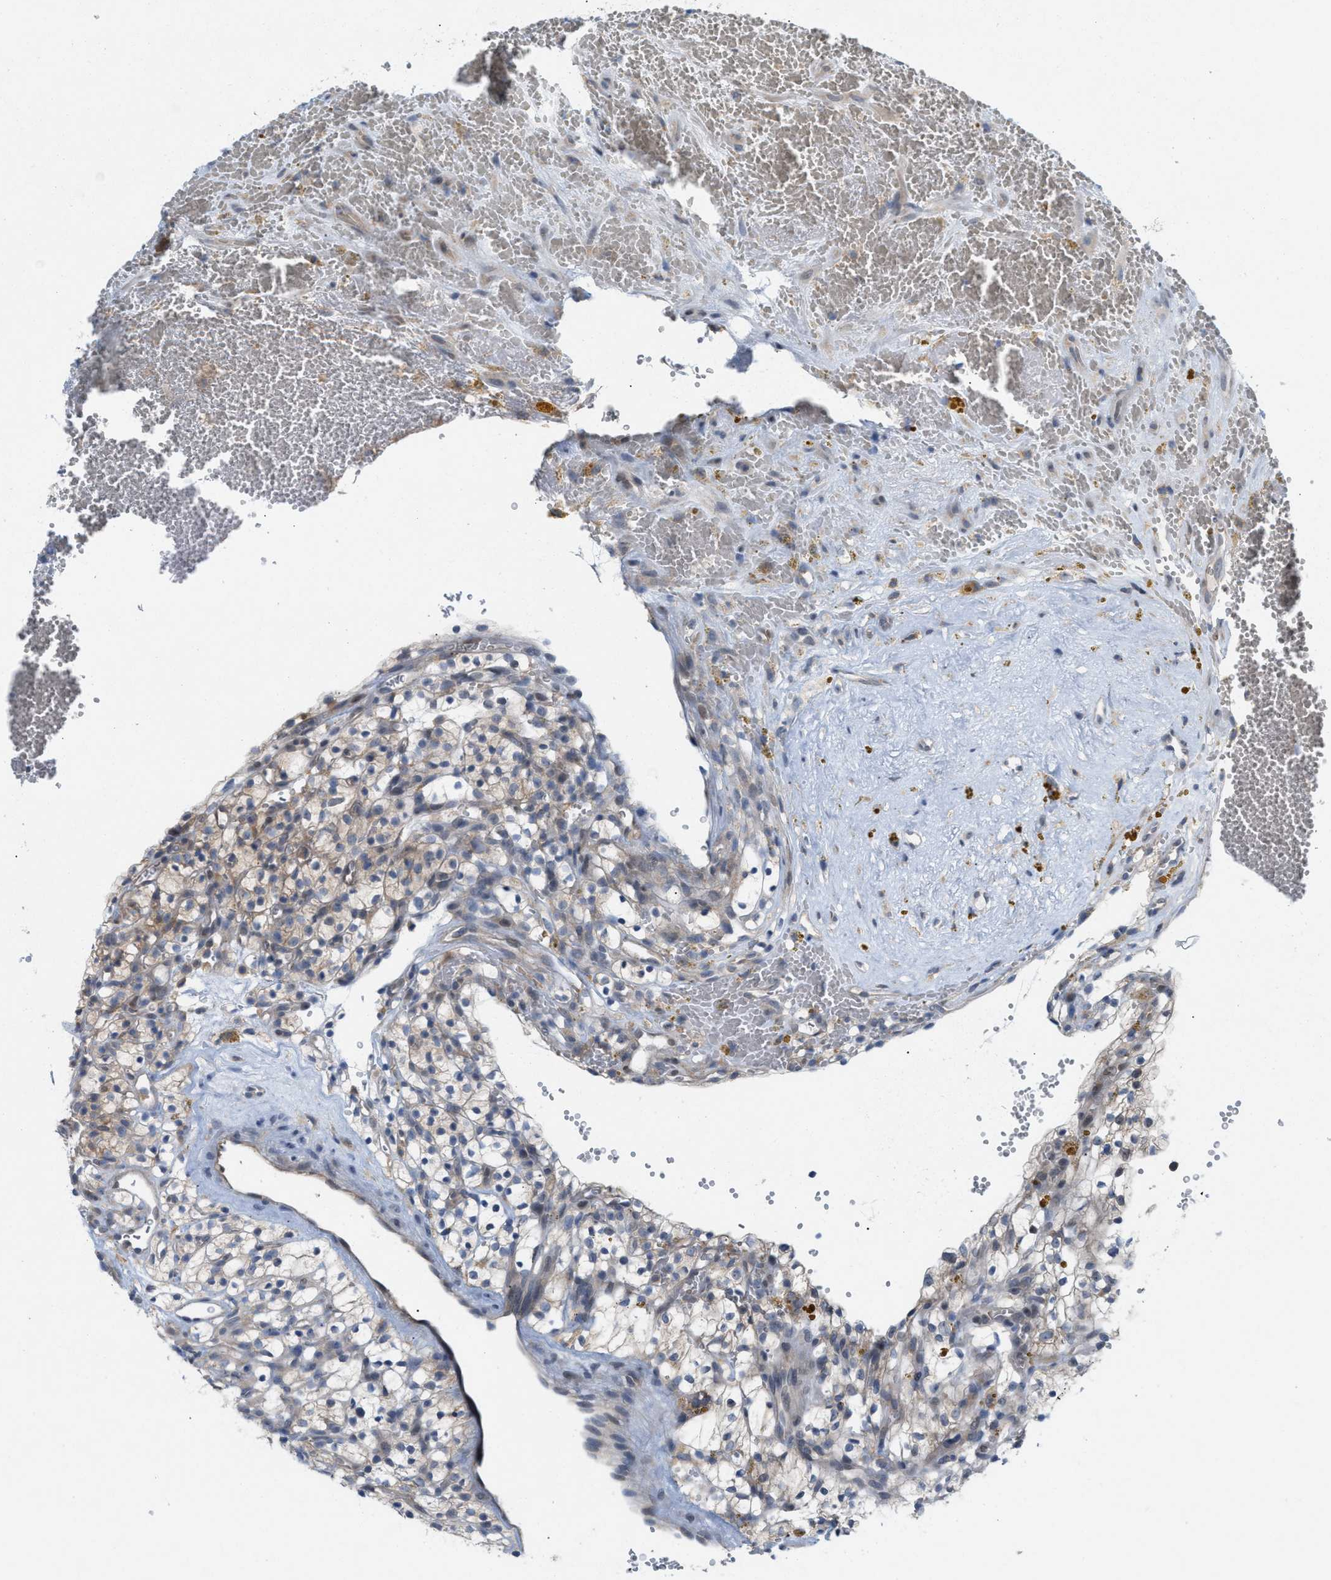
{"staining": {"intensity": "weak", "quantity": "25%-75%", "location": "cytoplasmic/membranous"}, "tissue": "renal cancer", "cell_type": "Tumor cells", "image_type": "cancer", "snomed": [{"axis": "morphology", "description": "Adenocarcinoma, NOS"}, {"axis": "topography", "description": "Kidney"}], "caption": "Protein positivity by immunohistochemistry (IHC) reveals weak cytoplasmic/membranous staining in about 25%-75% of tumor cells in adenocarcinoma (renal). Using DAB (brown) and hematoxylin (blue) stains, captured at high magnification using brightfield microscopy.", "gene": "WIPI2", "patient": {"sex": "female", "age": 57}}